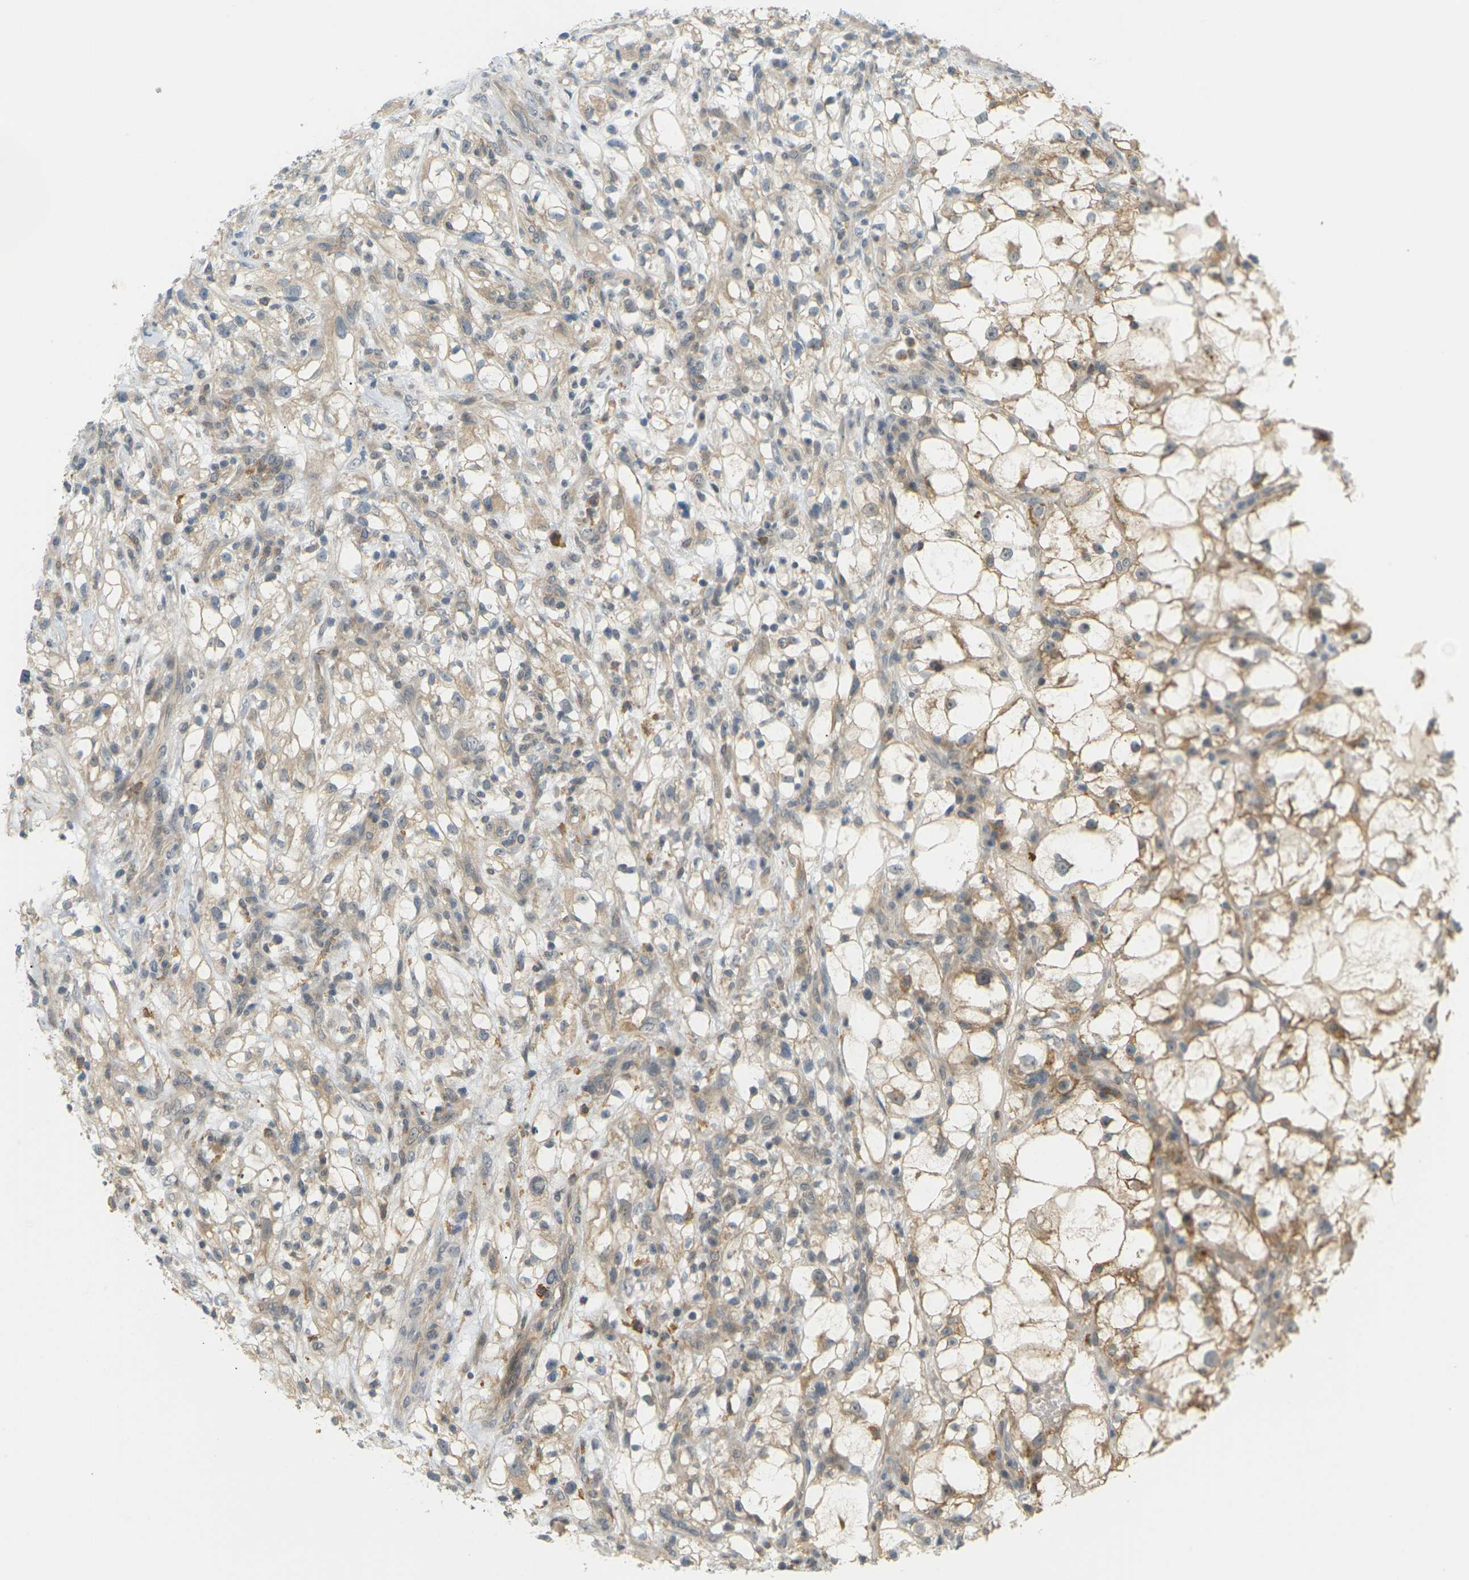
{"staining": {"intensity": "moderate", "quantity": ">75%", "location": "cytoplasmic/membranous"}, "tissue": "renal cancer", "cell_type": "Tumor cells", "image_type": "cancer", "snomed": [{"axis": "morphology", "description": "Adenocarcinoma, NOS"}, {"axis": "topography", "description": "Kidney"}], "caption": "IHC photomicrograph of neoplastic tissue: human renal cancer (adenocarcinoma) stained using IHC displays medium levels of moderate protein expression localized specifically in the cytoplasmic/membranous of tumor cells, appearing as a cytoplasmic/membranous brown color.", "gene": "SOCS6", "patient": {"sex": "female", "age": 60}}